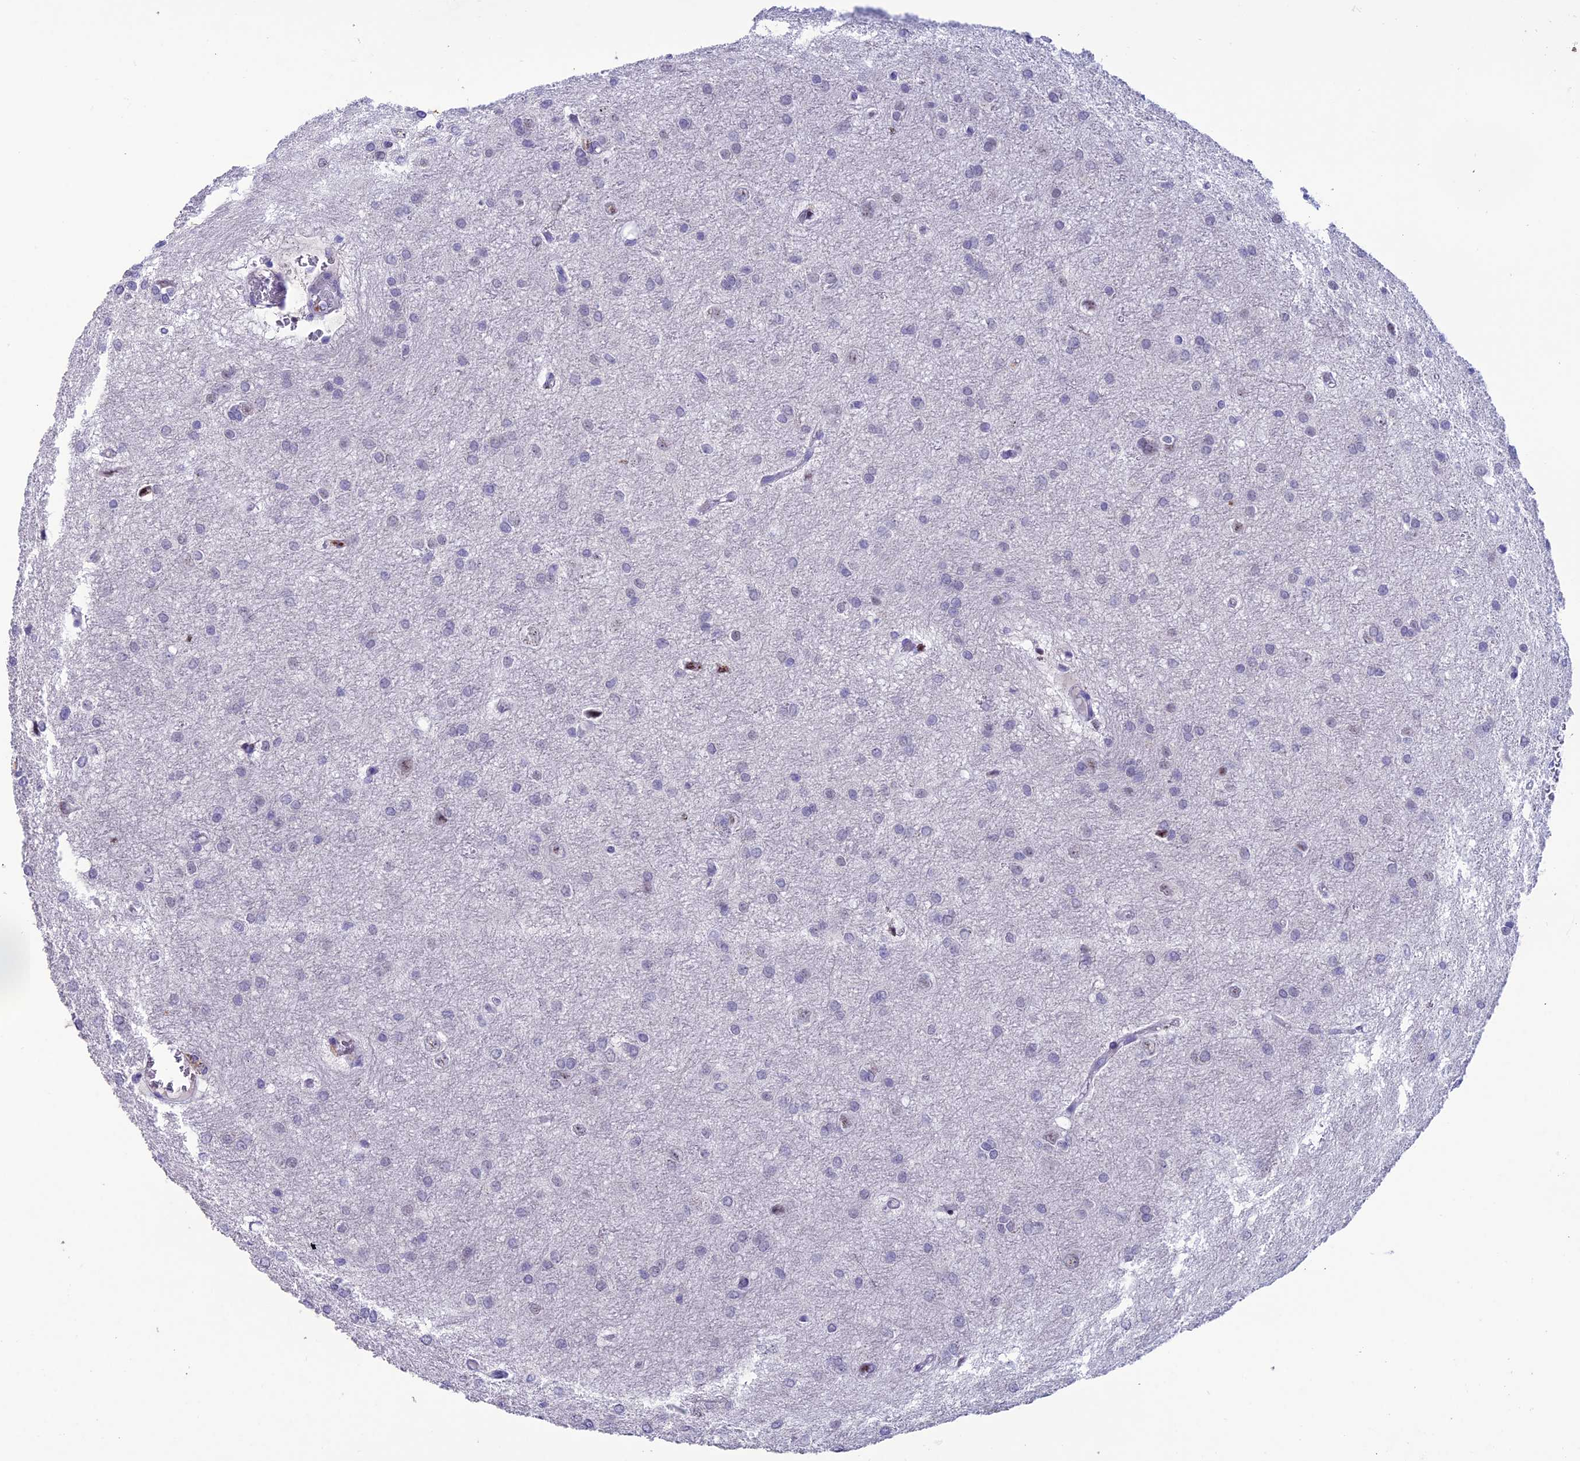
{"staining": {"intensity": "negative", "quantity": "none", "location": "none"}, "tissue": "glioma", "cell_type": "Tumor cells", "image_type": "cancer", "snomed": [{"axis": "morphology", "description": "Glioma, malignant, High grade"}, {"axis": "topography", "description": "Brain"}], "caption": "An immunohistochemistry (IHC) photomicrograph of glioma is shown. There is no staining in tumor cells of glioma. (IHC, brightfield microscopy, high magnification).", "gene": "MFSD2B", "patient": {"sex": "female", "age": 50}}